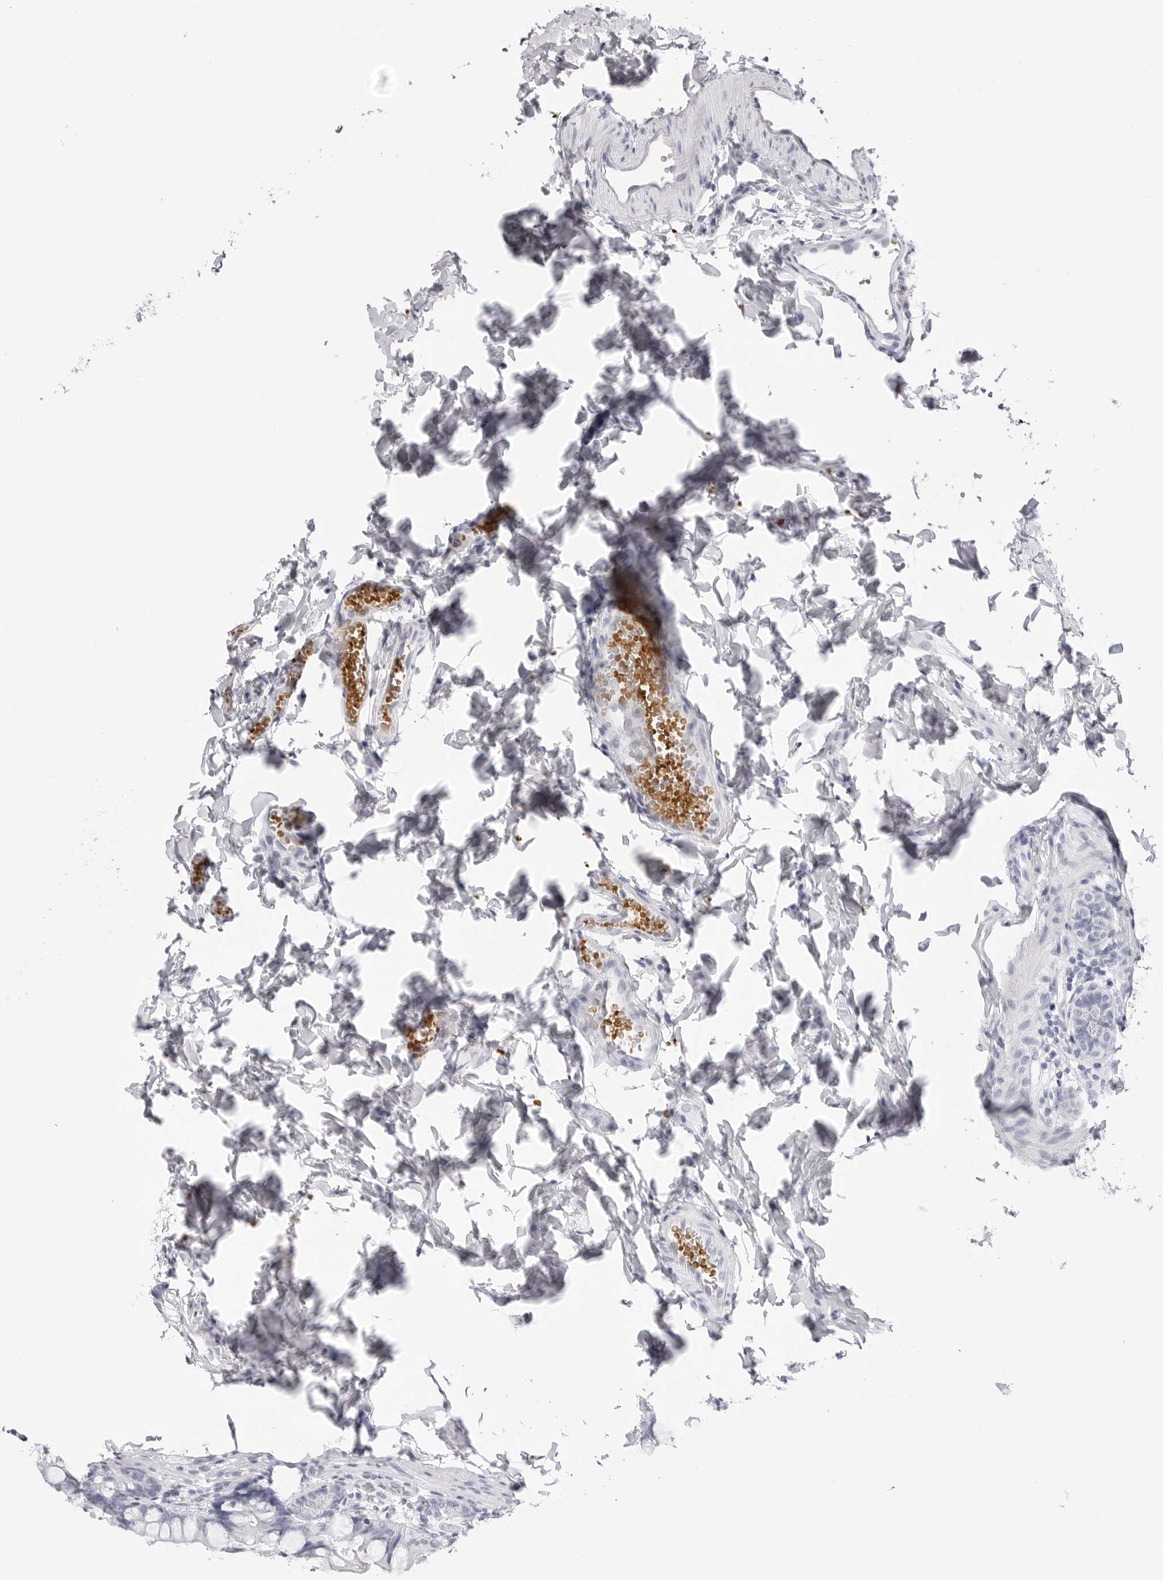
{"staining": {"intensity": "negative", "quantity": "none", "location": "none"}, "tissue": "small intestine", "cell_type": "Glandular cells", "image_type": "normal", "snomed": [{"axis": "morphology", "description": "Normal tissue, NOS"}, {"axis": "topography", "description": "Small intestine"}], "caption": "High magnification brightfield microscopy of normal small intestine stained with DAB (3,3'-diaminobenzidine) (brown) and counterstained with hematoxylin (blue): glandular cells show no significant expression. (Immunohistochemistry, brightfield microscopy, high magnification).", "gene": "TSSK1B", "patient": {"sex": "male", "age": 7}}